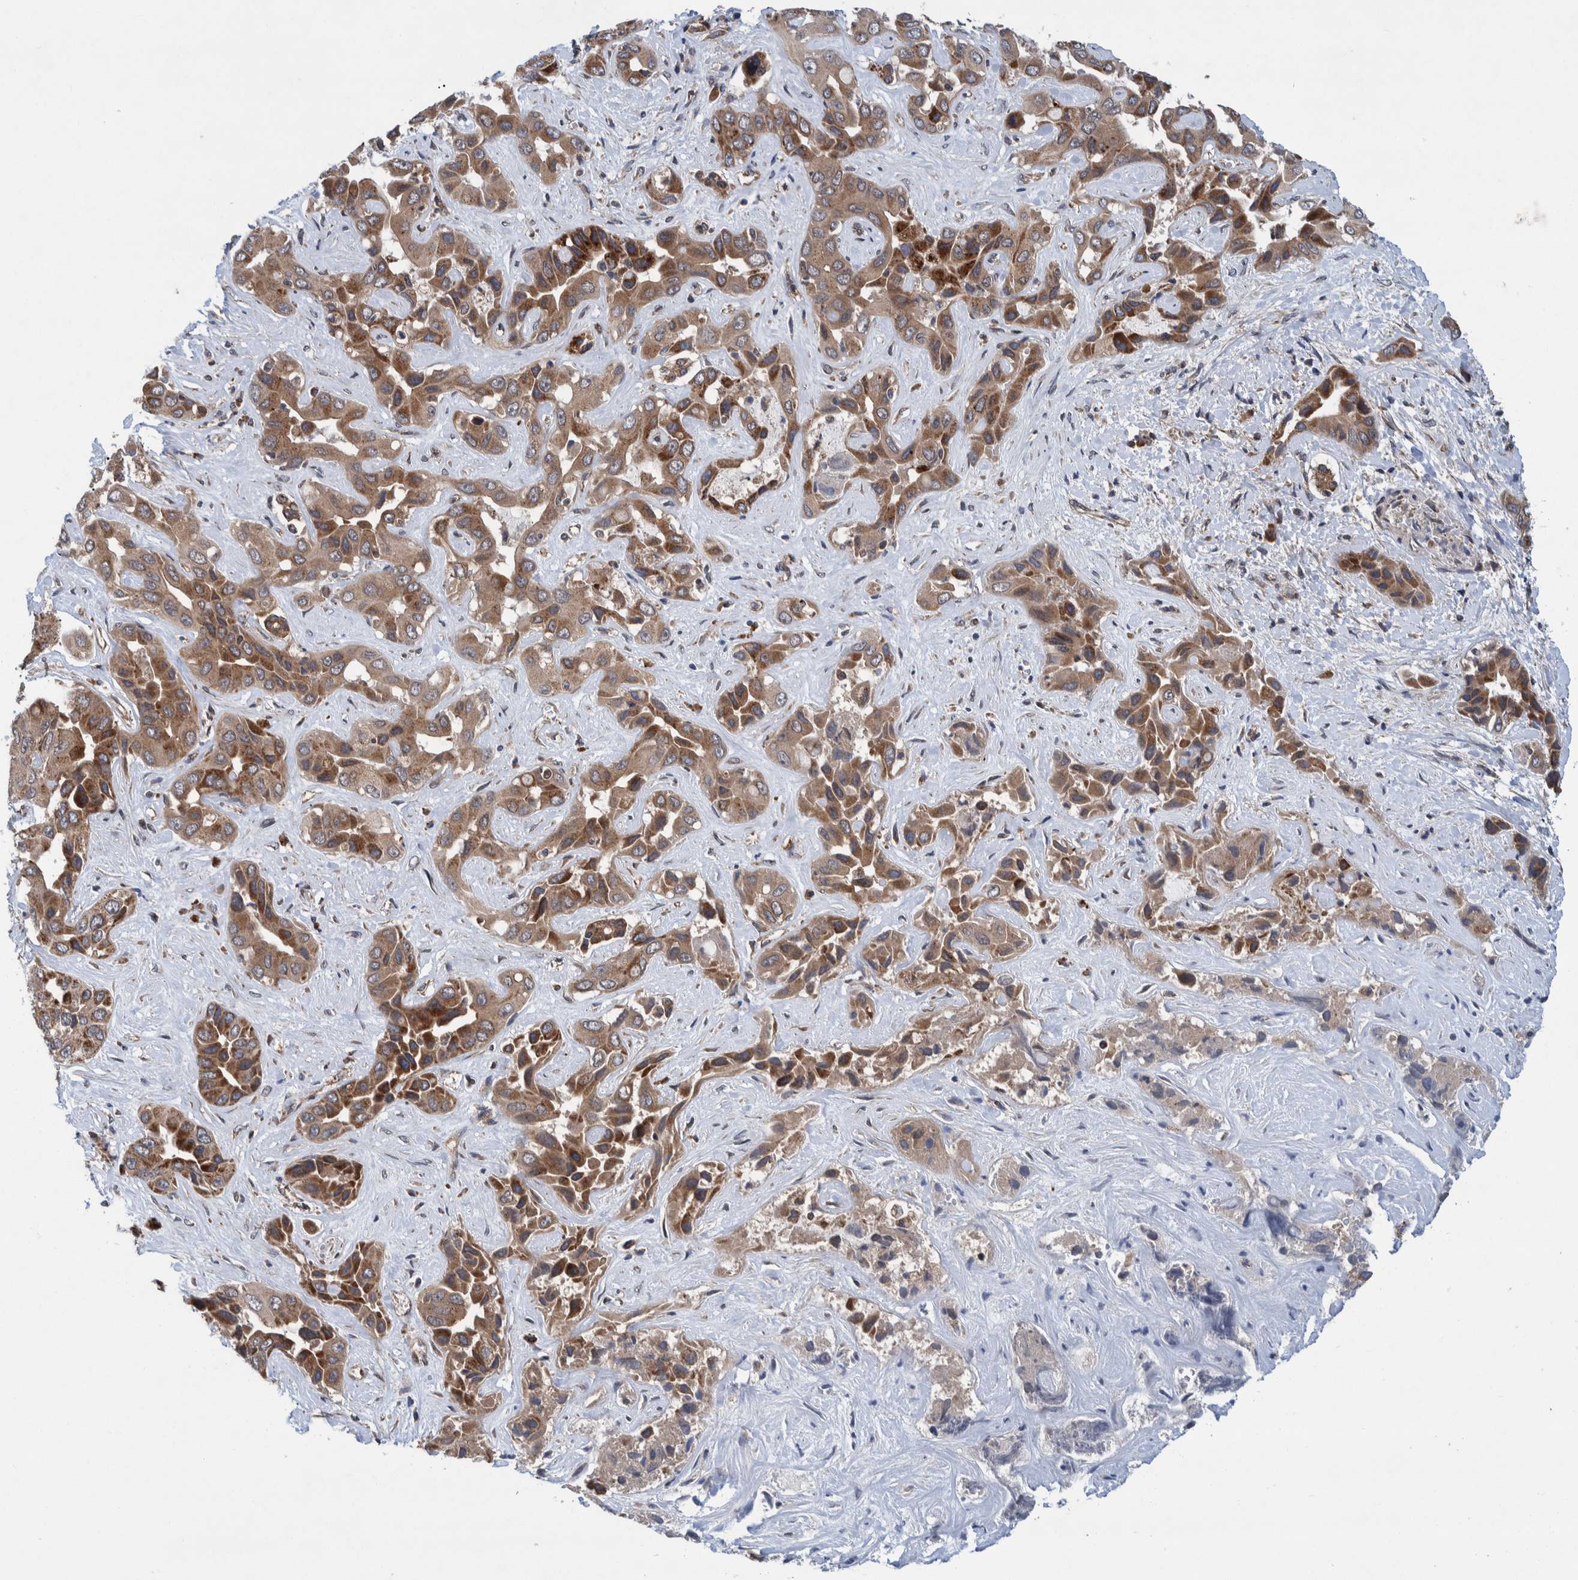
{"staining": {"intensity": "moderate", "quantity": ">75%", "location": "cytoplasmic/membranous"}, "tissue": "liver cancer", "cell_type": "Tumor cells", "image_type": "cancer", "snomed": [{"axis": "morphology", "description": "Cholangiocarcinoma"}, {"axis": "topography", "description": "Liver"}], "caption": "Immunohistochemistry histopathology image of human liver cancer (cholangiocarcinoma) stained for a protein (brown), which shows medium levels of moderate cytoplasmic/membranous expression in about >75% of tumor cells.", "gene": "MRPS7", "patient": {"sex": "female", "age": 52}}